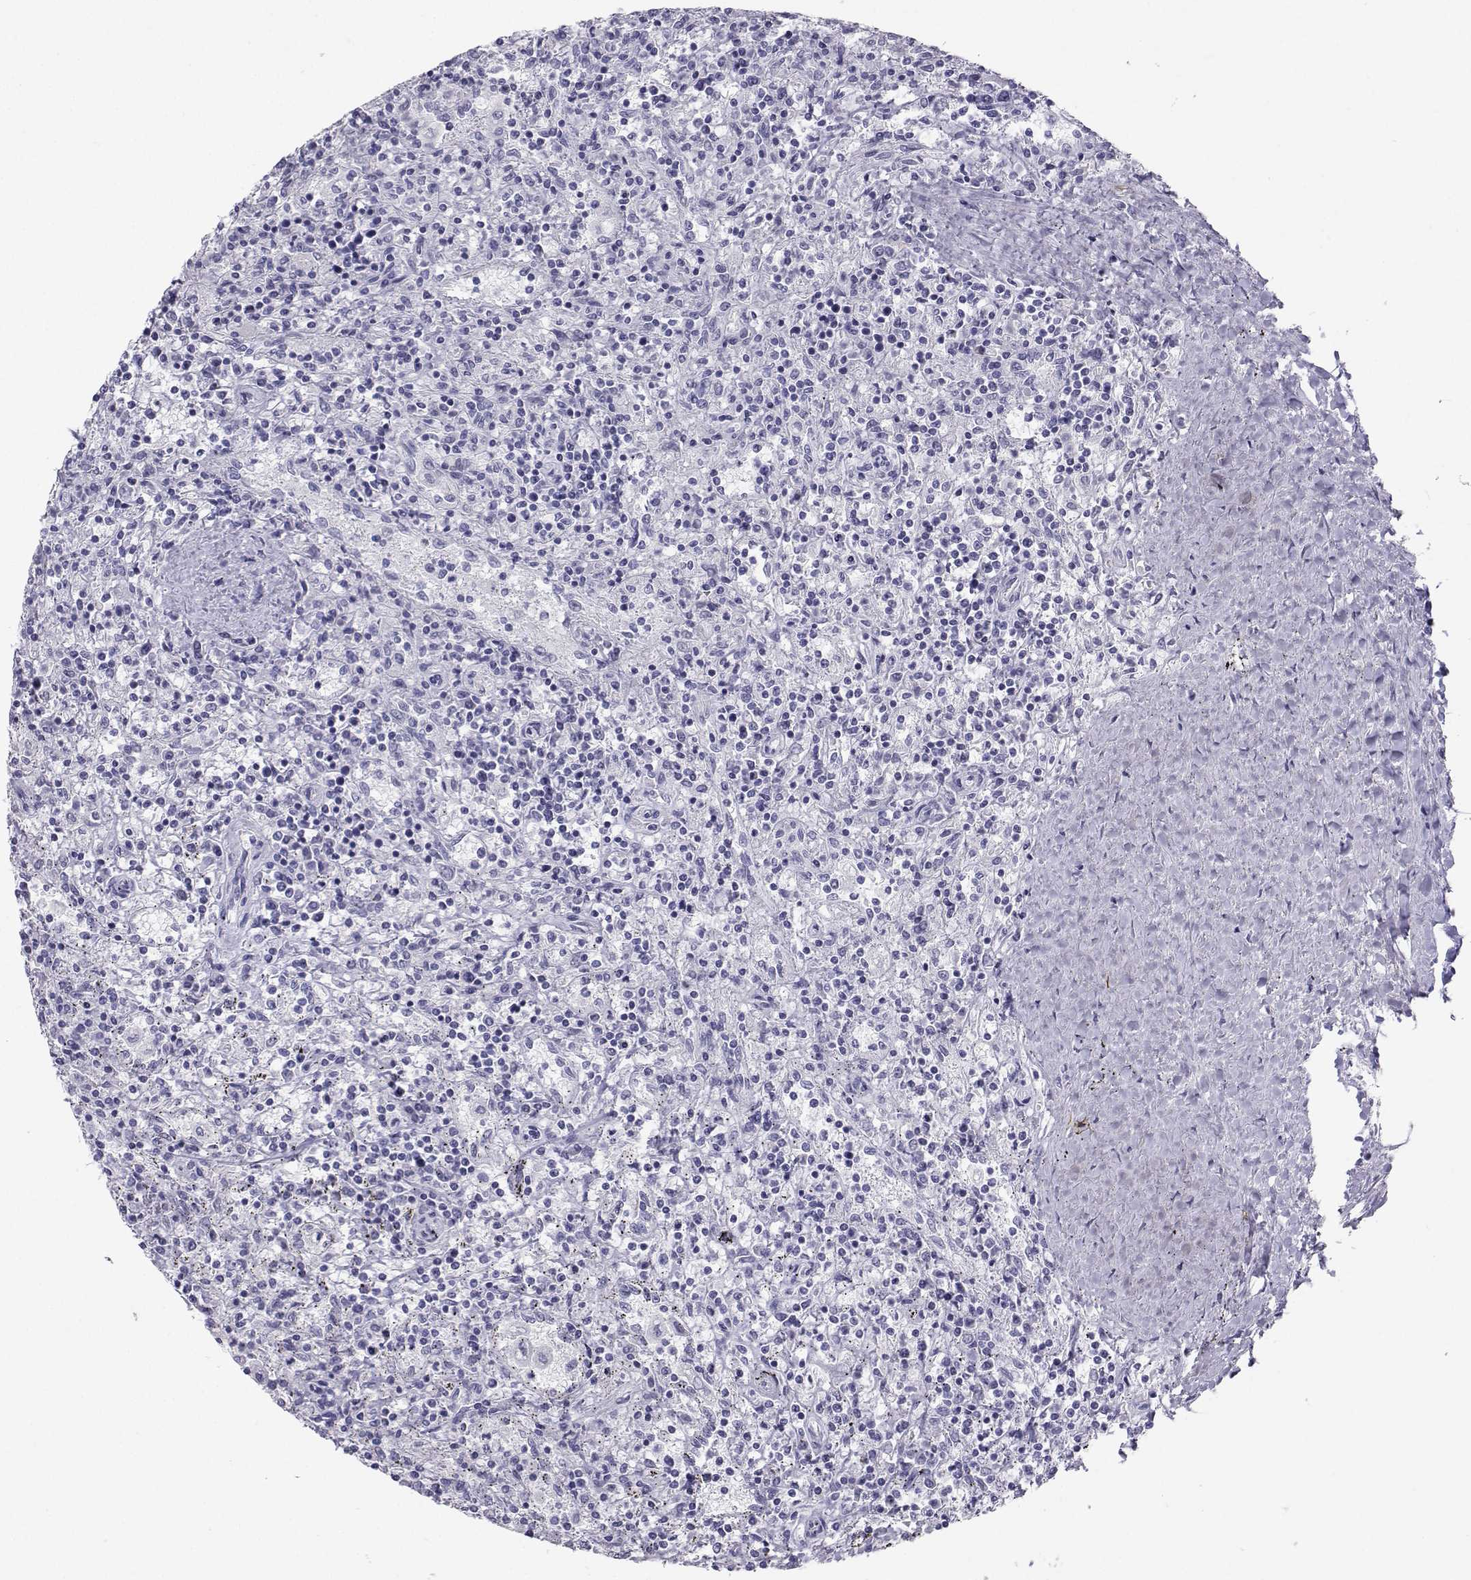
{"staining": {"intensity": "negative", "quantity": "none", "location": "none"}, "tissue": "lymphoma", "cell_type": "Tumor cells", "image_type": "cancer", "snomed": [{"axis": "morphology", "description": "Malignant lymphoma, non-Hodgkin's type, Low grade"}, {"axis": "topography", "description": "Spleen"}], "caption": "Lymphoma was stained to show a protein in brown. There is no significant expression in tumor cells. The staining was performed using DAB to visualize the protein expression in brown, while the nuclei were stained in blue with hematoxylin (Magnification: 20x).", "gene": "SST", "patient": {"sex": "male", "age": 62}}